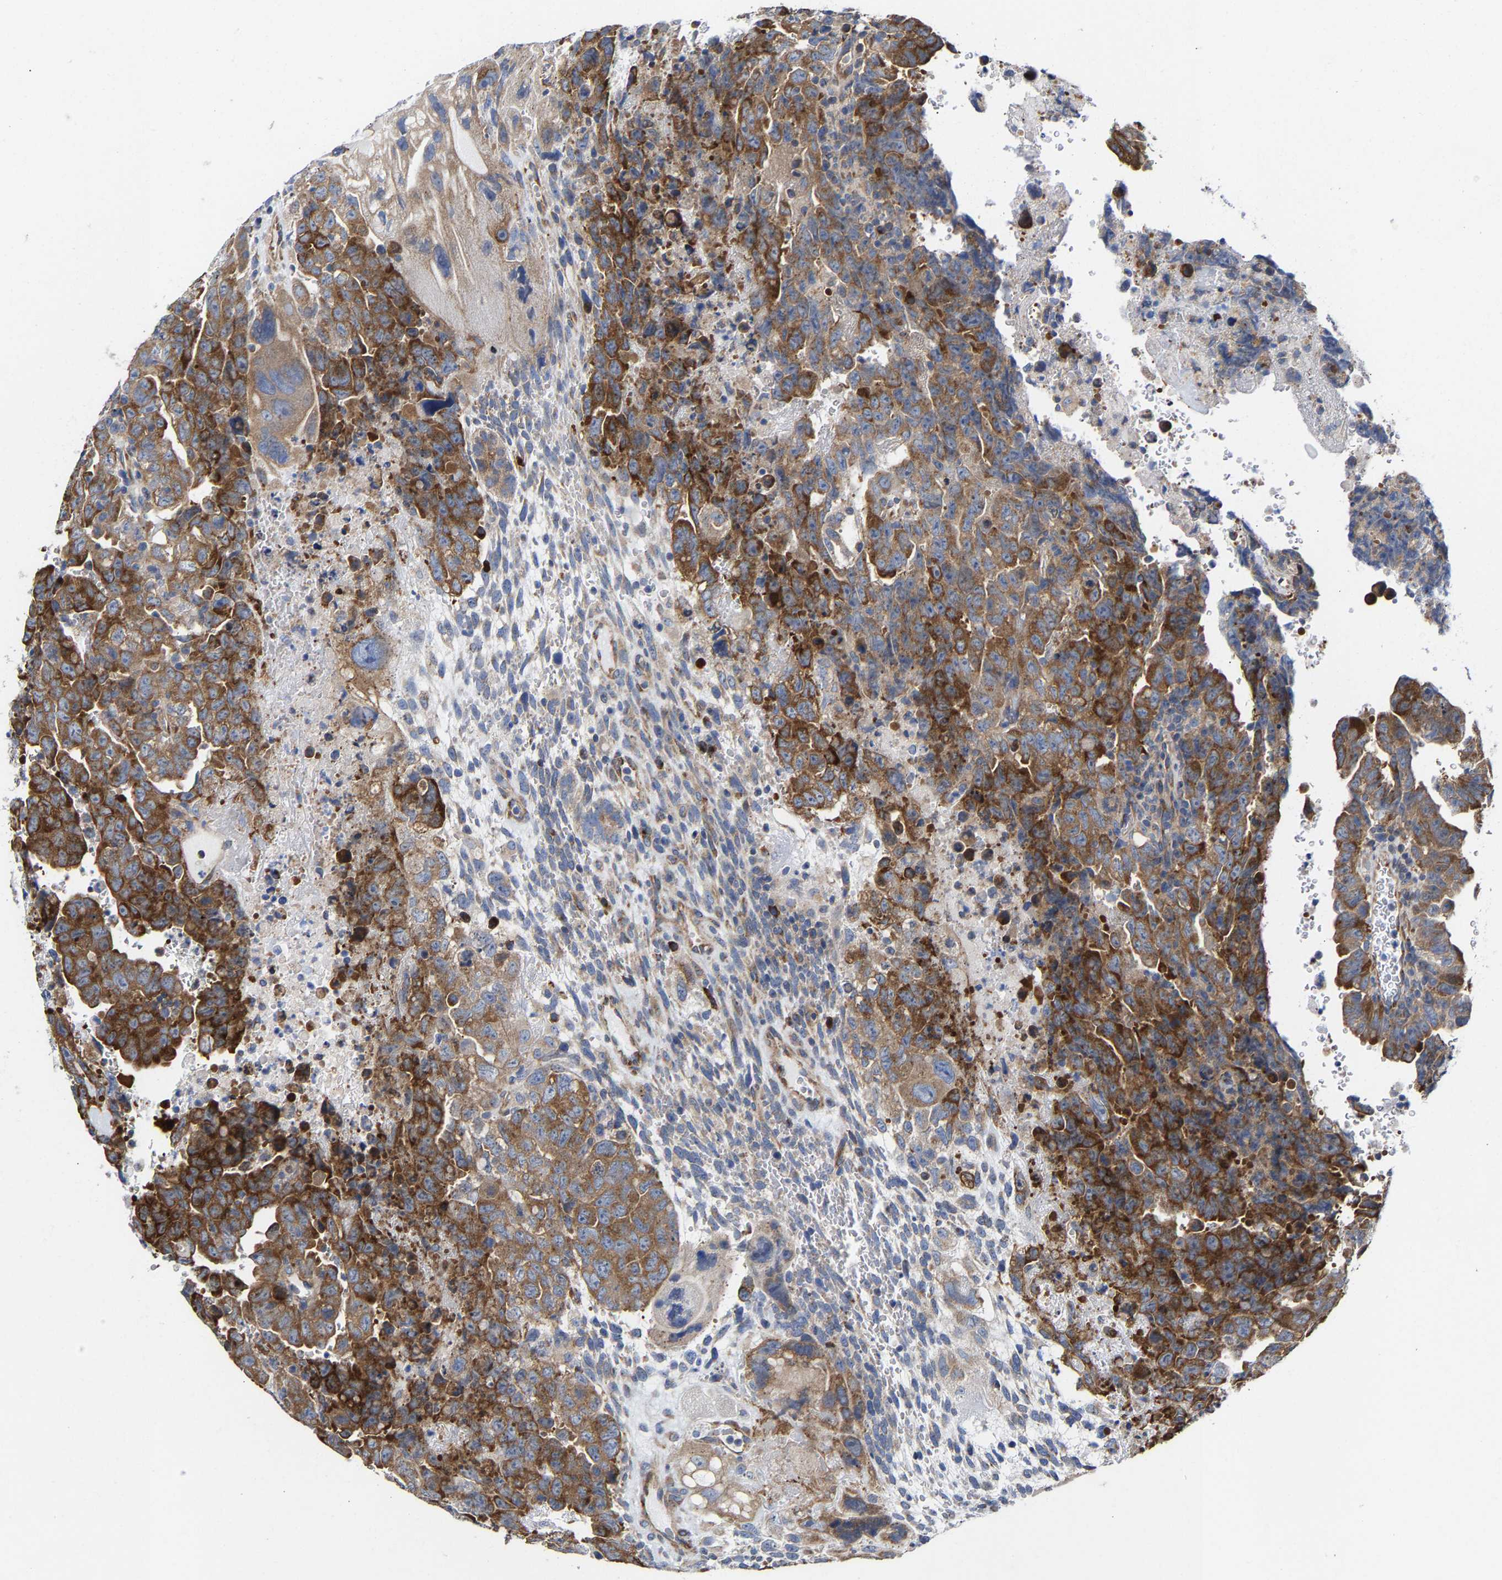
{"staining": {"intensity": "strong", "quantity": ">75%", "location": "cytoplasmic/membranous"}, "tissue": "testis cancer", "cell_type": "Tumor cells", "image_type": "cancer", "snomed": [{"axis": "morphology", "description": "Carcinoma, Embryonal, NOS"}, {"axis": "topography", "description": "Testis"}], "caption": "Protein analysis of embryonal carcinoma (testis) tissue reveals strong cytoplasmic/membranous staining in about >75% of tumor cells.", "gene": "PPP1R15A", "patient": {"sex": "male", "age": 28}}